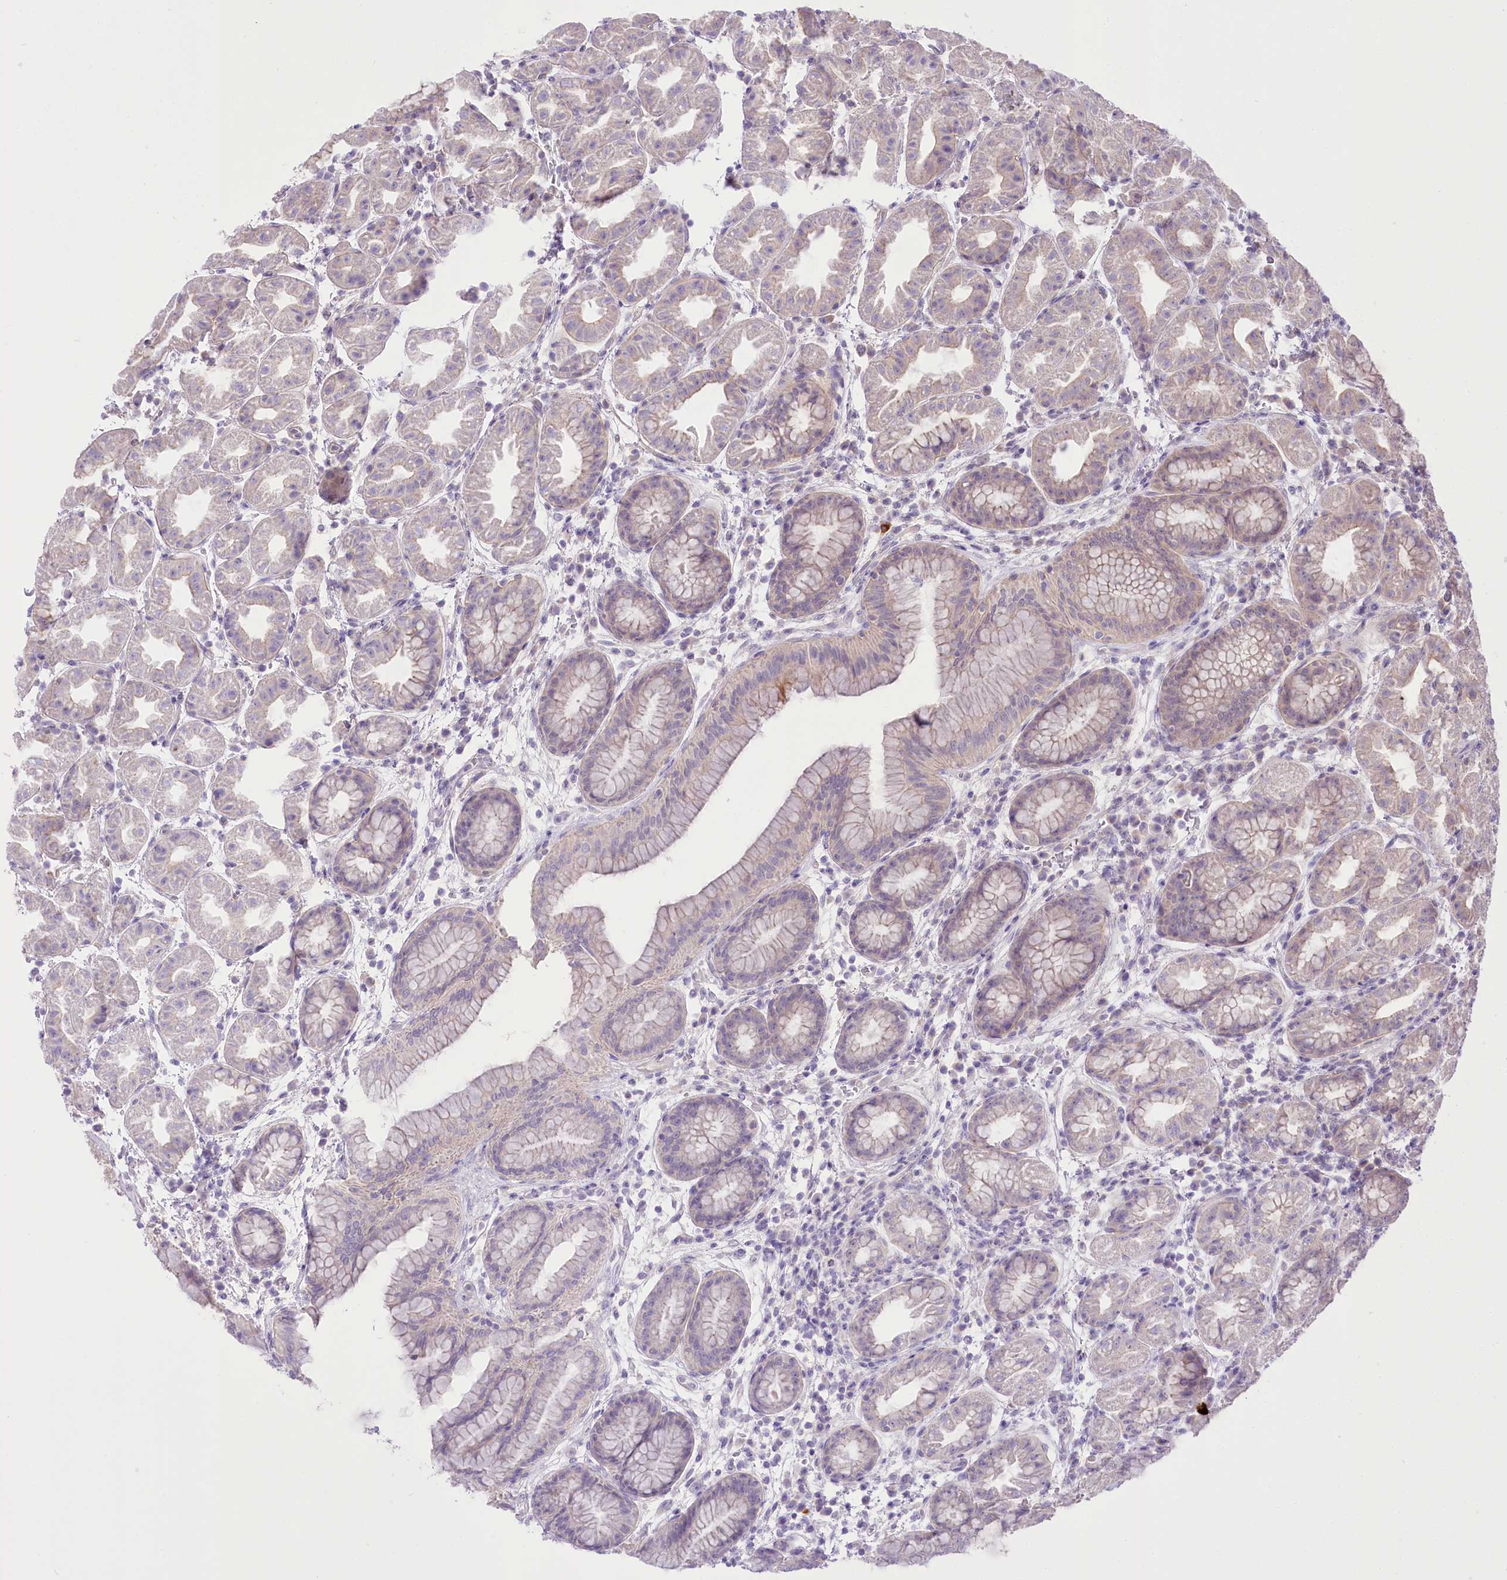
{"staining": {"intensity": "negative", "quantity": "none", "location": "none"}, "tissue": "stomach", "cell_type": "Glandular cells", "image_type": "normal", "snomed": [{"axis": "morphology", "description": "Normal tissue, NOS"}, {"axis": "topography", "description": "Stomach"}], "caption": "The photomicrograph reveals no significant expression in glandular cells of stomach.", "gene": "HELT", "patient": {"sex": "female", "age": 79}}